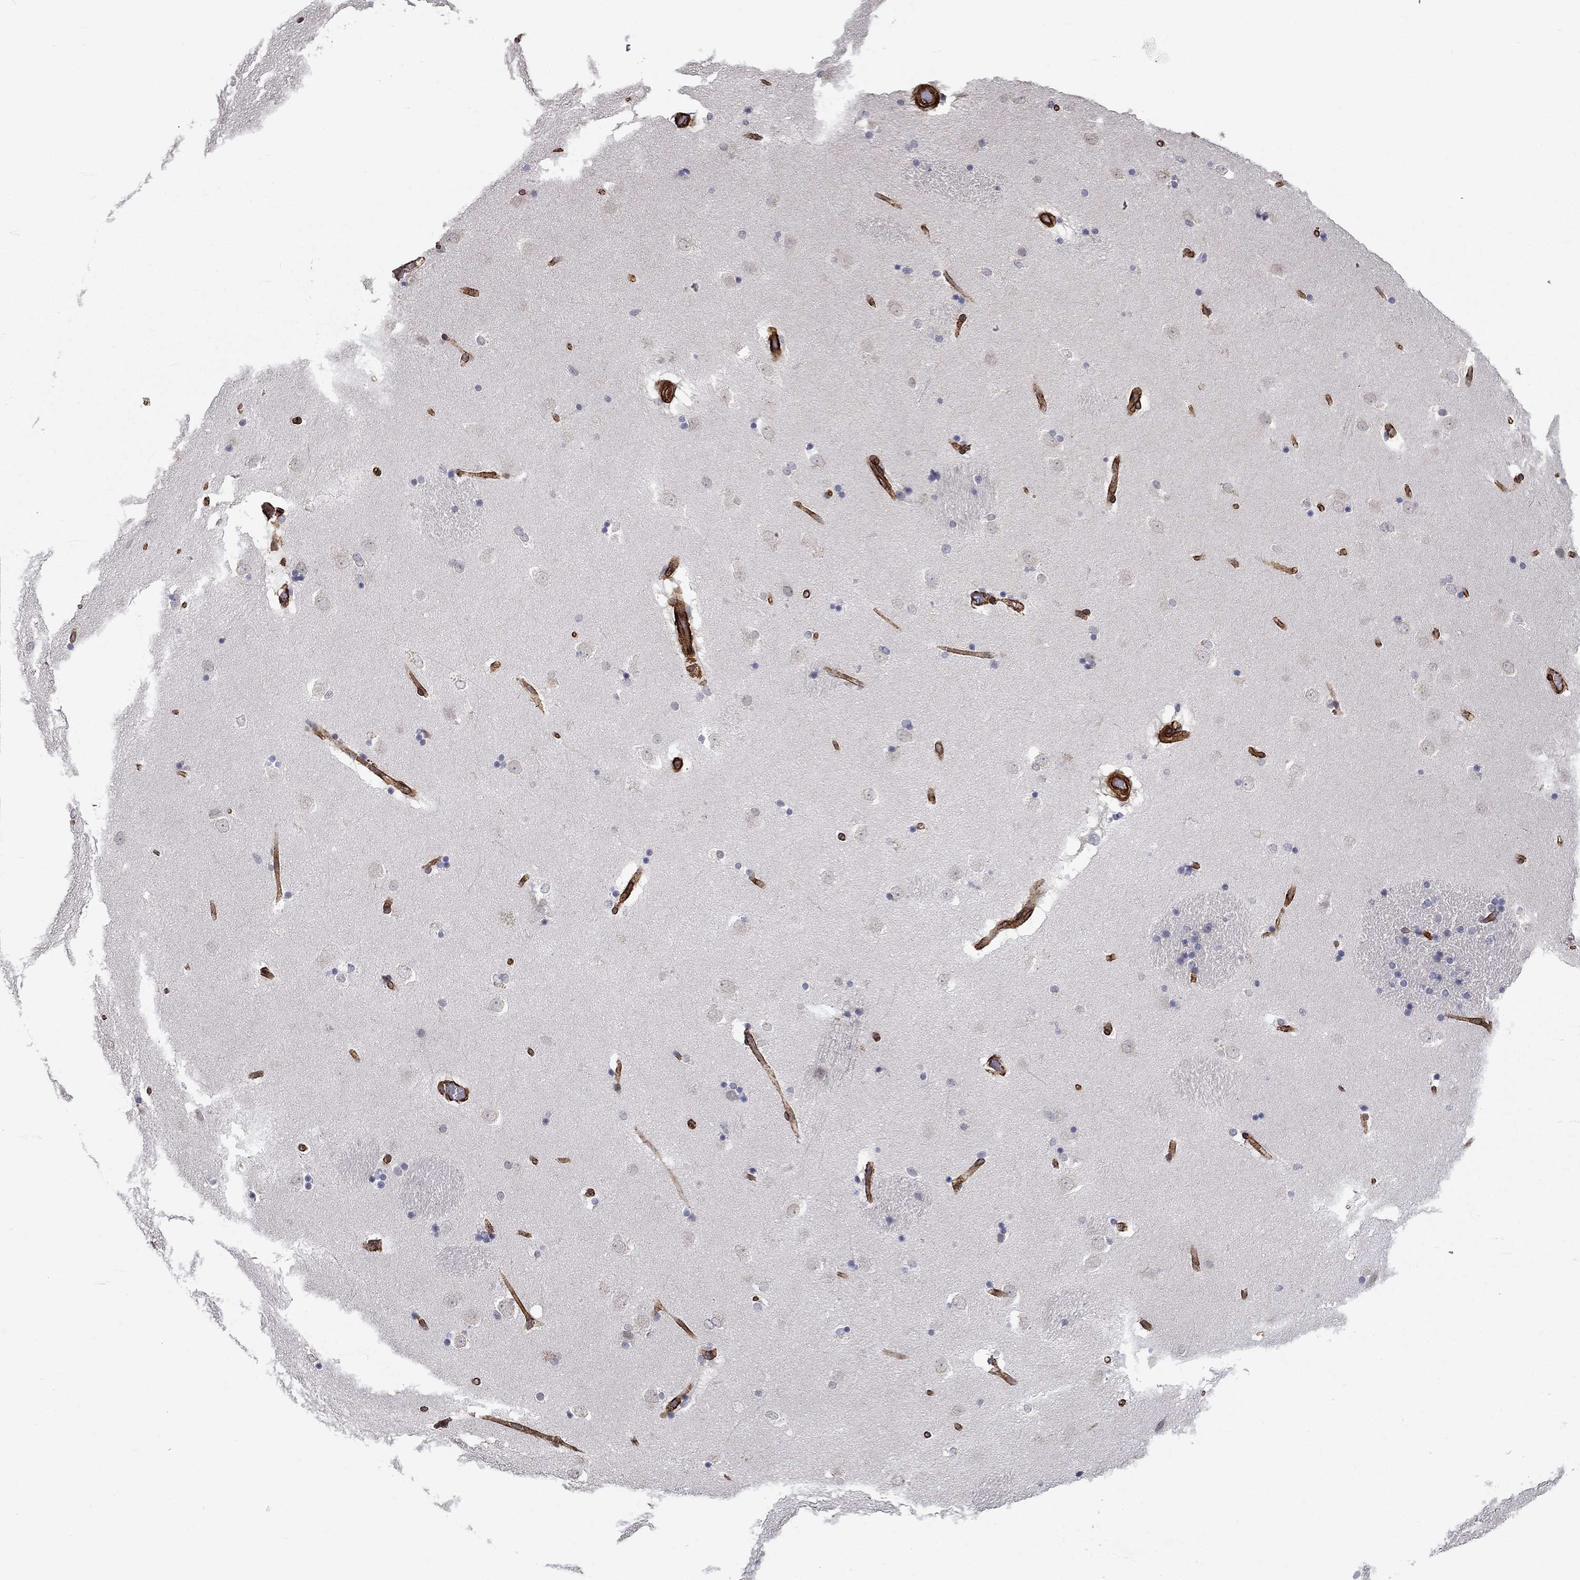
{"staining": {"intensity": "negative", "quantity": "none", "location": "none"}, "tissue": "caudate", "cell_type": "Glial cells", "image_type": "normal", "snomed": [{"axis": "morphology", "description": "Normal tissue, NOS"}, {"axis": "topography", "description": "Lateral ventricle wall"}], "caption": "The histopathology image demonstrates no staining of glial cells in unremarkable caudate.", "gene": "SYNC", "patient": {"sex": "male", "age": 51}}